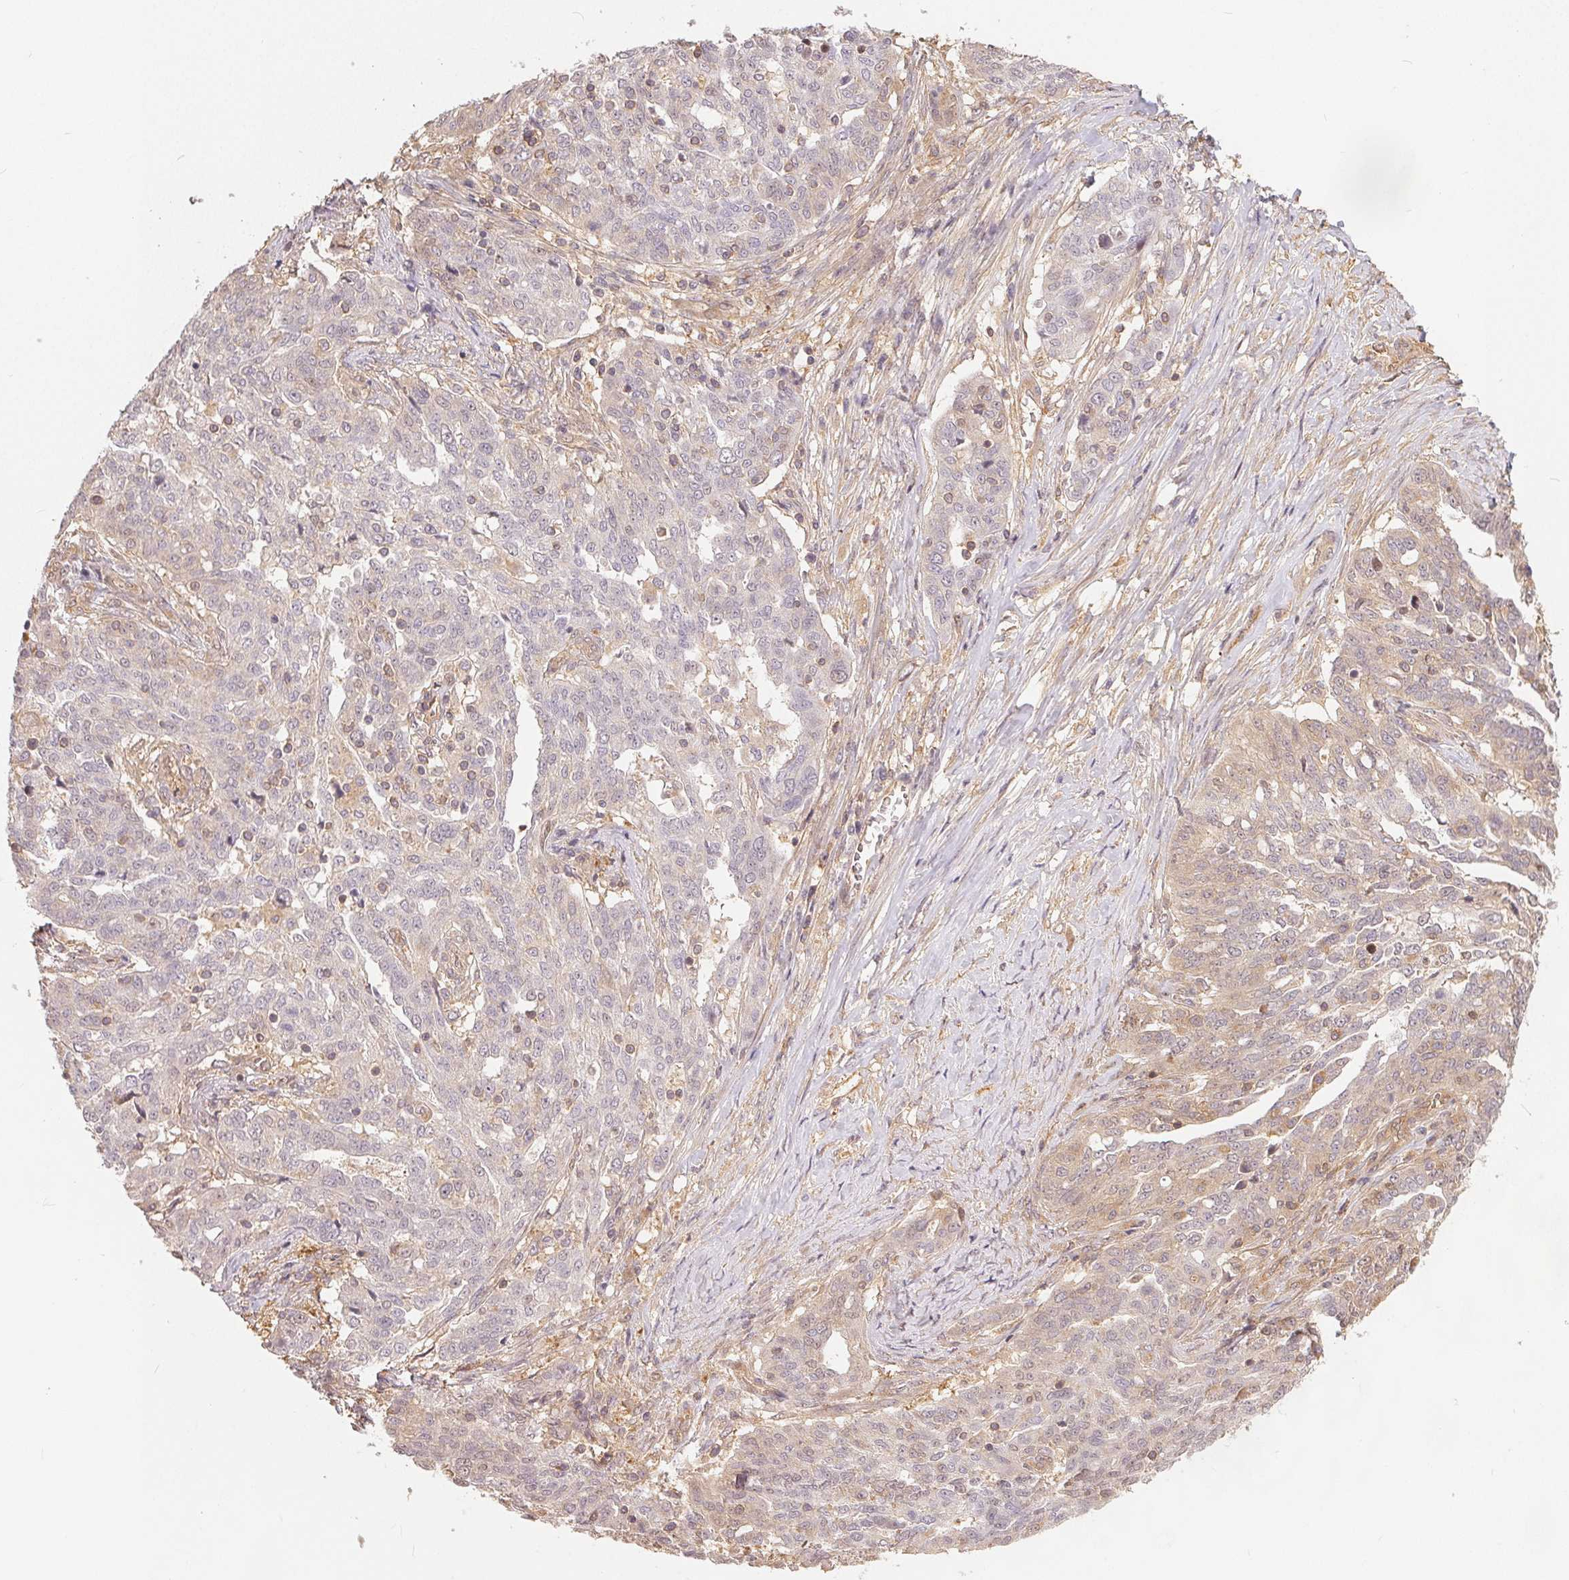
{"staining": {"intensity": "weak", "quantity": "25%-75%", "location": "cytoplasmic/membranous"}, "tissue": "ovarian cancer", "cell_type": "Tumor cells", "image_type": "cancer", "snomed": [{"axis": "morphology", "description": "Cystadenocarcinoma, serous, NOS"}, {"axis": "topography", "description": "Ovary"}], "caption": "Brown immunohistochemical staining in ovarian serous cystadenocarcinoma shows weak cytoplasmic/membranous expression in about 25%-75% of tumor cells.", "gene": "BLMH", "patient": {"sex": "female", "age": 67}}